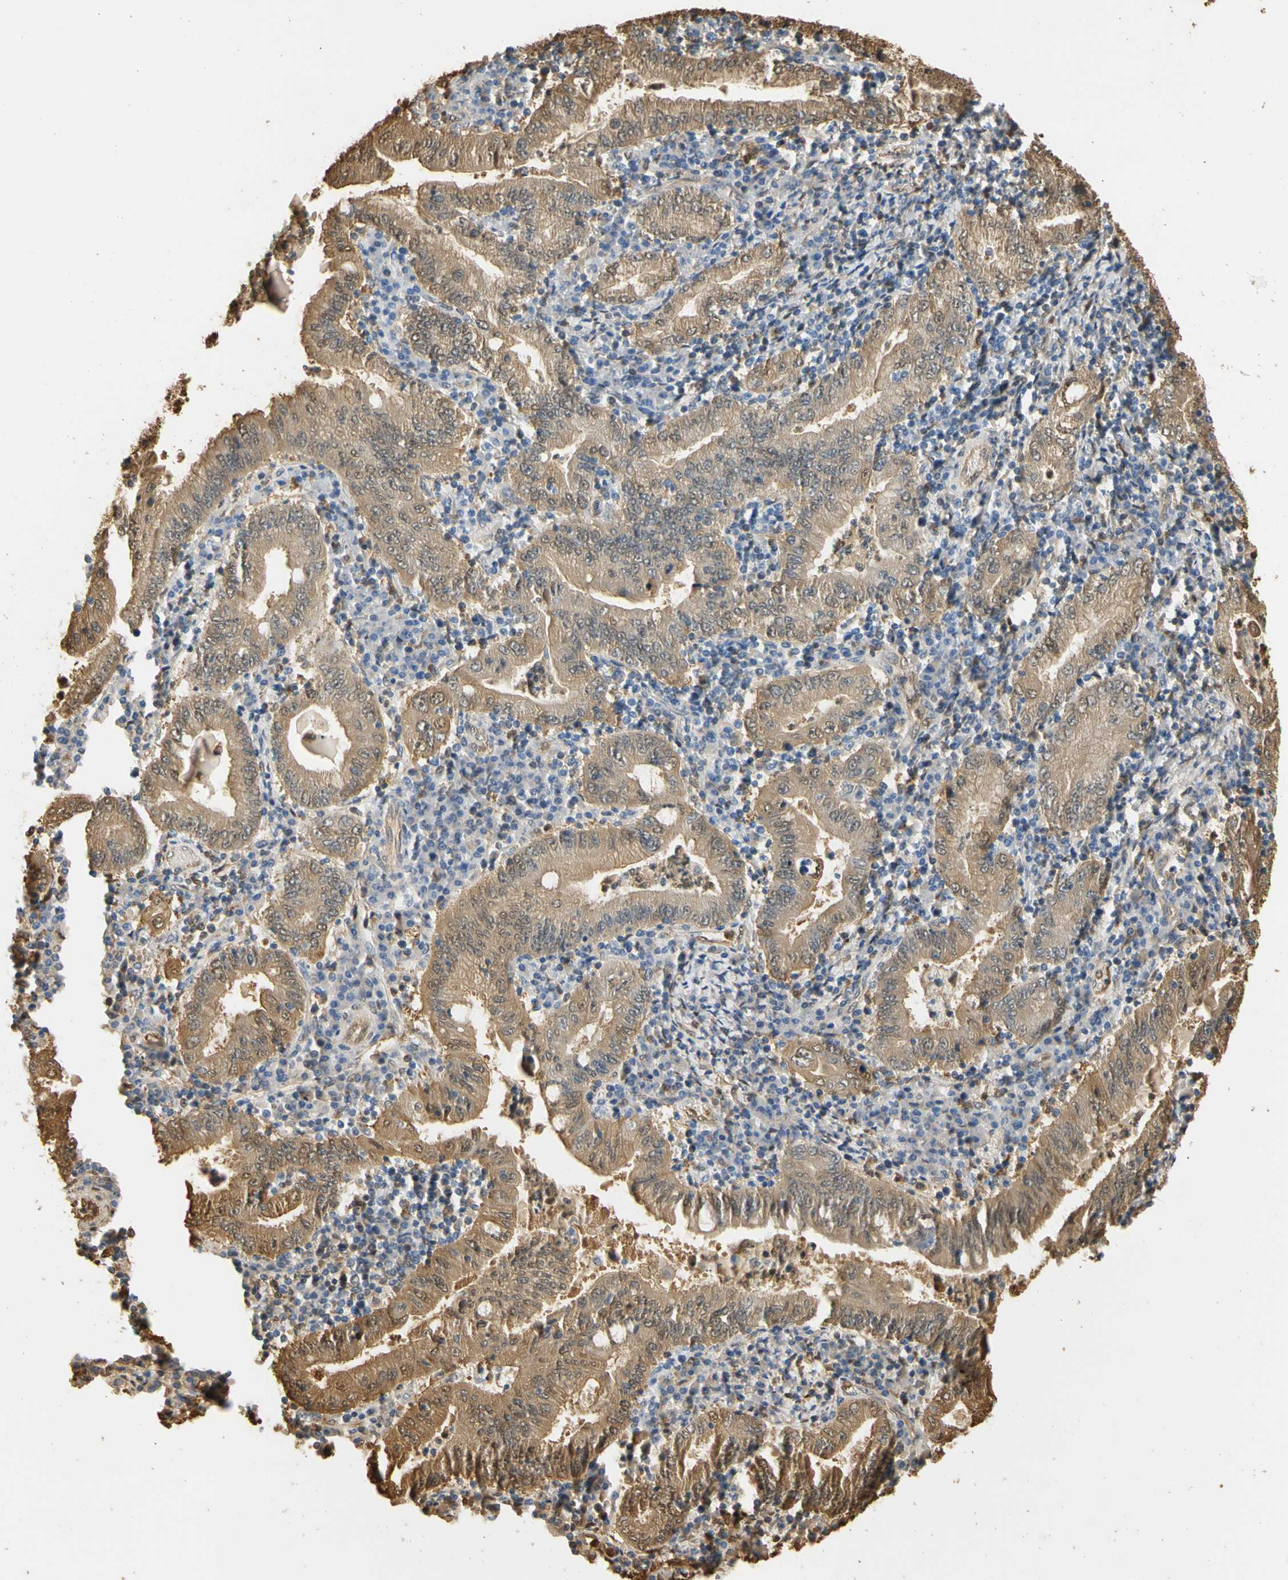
{"staining": {"intensity": "moderate", "quantity": ">75%", "location": "cytoplasmic/membranous"}, "tissue": "stomach cancer", "cell_type": "Tumor cells", "image_type": "cancer", "snomed": [{"axis": "morphology", "description": "Normal tissue, NOS"}, {"axis": "morphology", "description": "Adenocarcinoma, NOS"}, {"axis": "topography", "description": "Esophagus"}, {"axis": "topography", "description": "Stomach, upper"}, {"axis": "topography", "description": "Peripheral nerve tissue"}], "caption": "A brown stain highlights moderate cytoplasmic/membranous expression of a protein in stomach cancer (adenocarcinoma) tumor cells. The staining was performed using DAB (3,3'-diaminobenzidine) to visualize the protein expression in brown, while the nuclei were stained in blue with hematoxylin (Magnification: 20x).", "gene": "S100A6", "patient": {"sex": "male", "age": 62}}